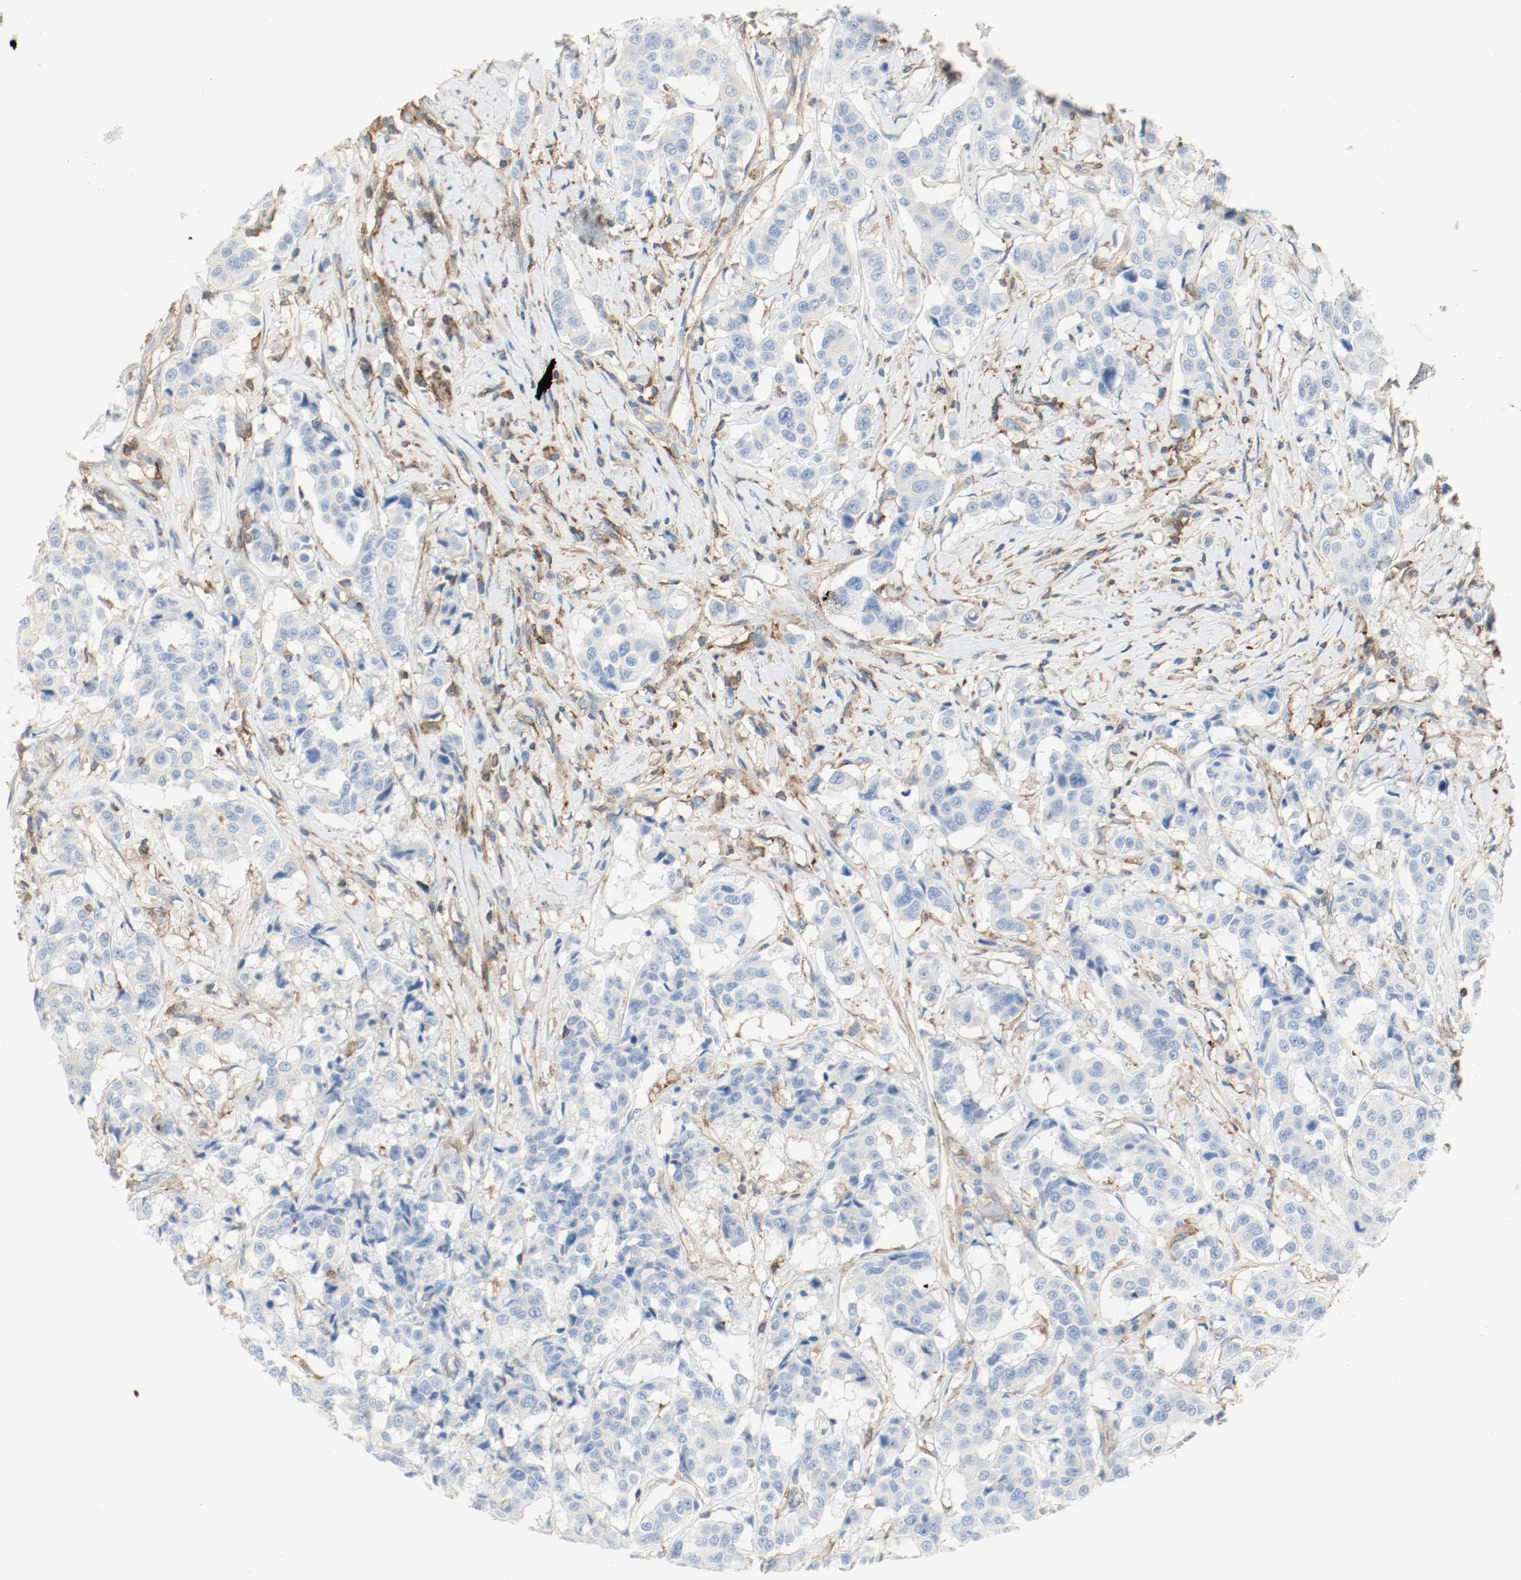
{"staining": {"intensity": "negative", "quantity": "none", "location": "none"}, "tissue": "breast cancer", "cell_type": "Tumor cells", "image_type": "cancer", "snomed": [{"axis": "morphology", "description": "Duct carcinoma"}, {"axis": "topography", "description": "Breast"}], "caption": "Immunohistochemistry of breast cancer (infiltrating ductal carcinoma) reveals no staining in tumor cells. (DAB (3,3'-diaminobenzidine) IHC visualized using brightfield microscopy, high magnification).", "gene": "ARPC1B", "patient": {"sex": "female", "age": 27}}